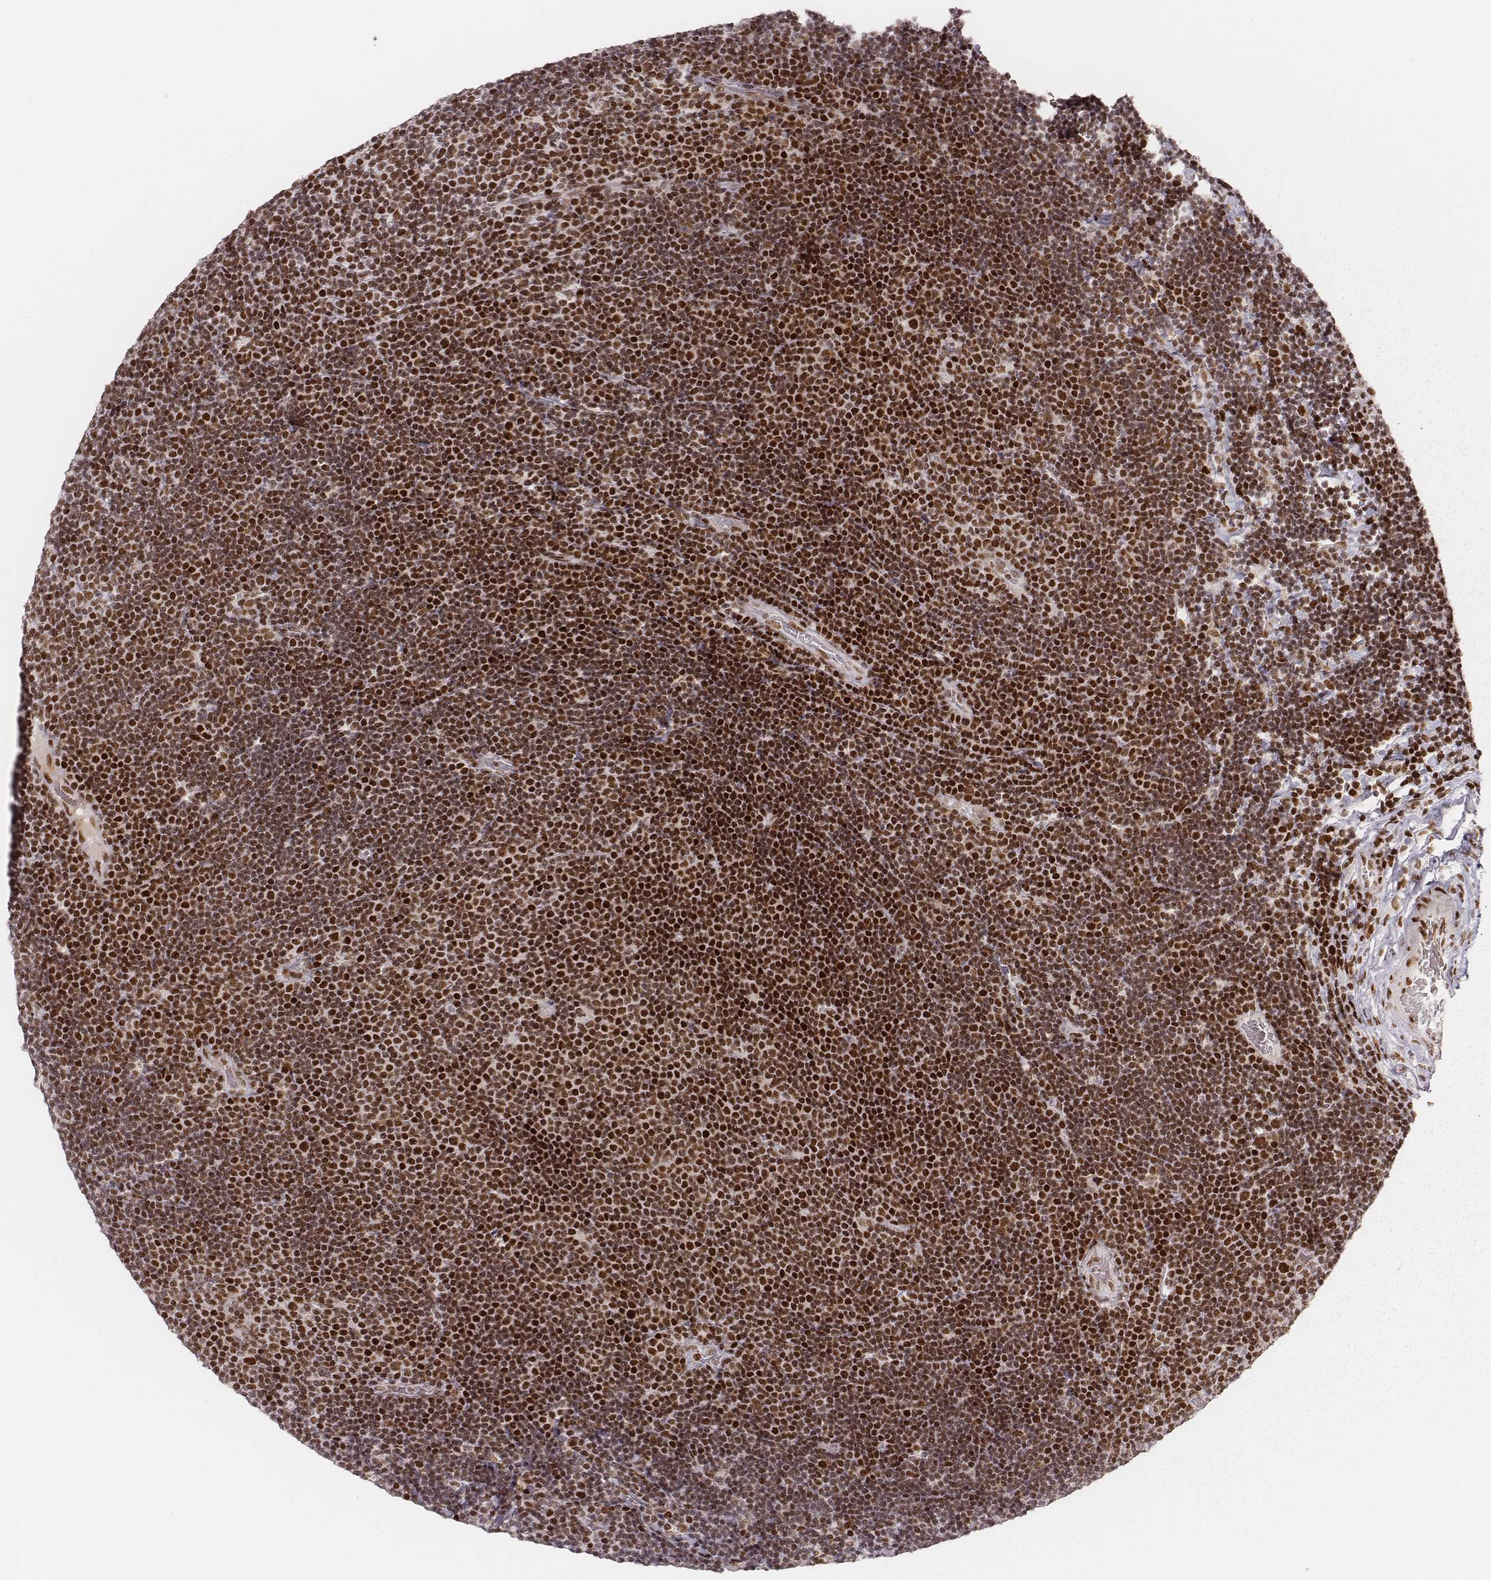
{"staining": {"intensity": "strong", "quantity": ">75%", "location": "nuclear"}, "tissue": "lymphoma", "cell_type": "Tumor cells", "image_type": "cancer", "snomed": [{"axis": "morphology", "description": "Malignant lymphoma, non-Hodgkin's type, Low grade"}, {"axis": "topography", "description": "Brain"}], "caption": "Immunohistochemistry of low-grade malignant lymphoma, non-Hodgkin's type demonstrates high levels of strong nuclear staining in about >75% of tumor cells.", "gene": "HNRNPC", "patient": {"sex": "female", "age": 66}}